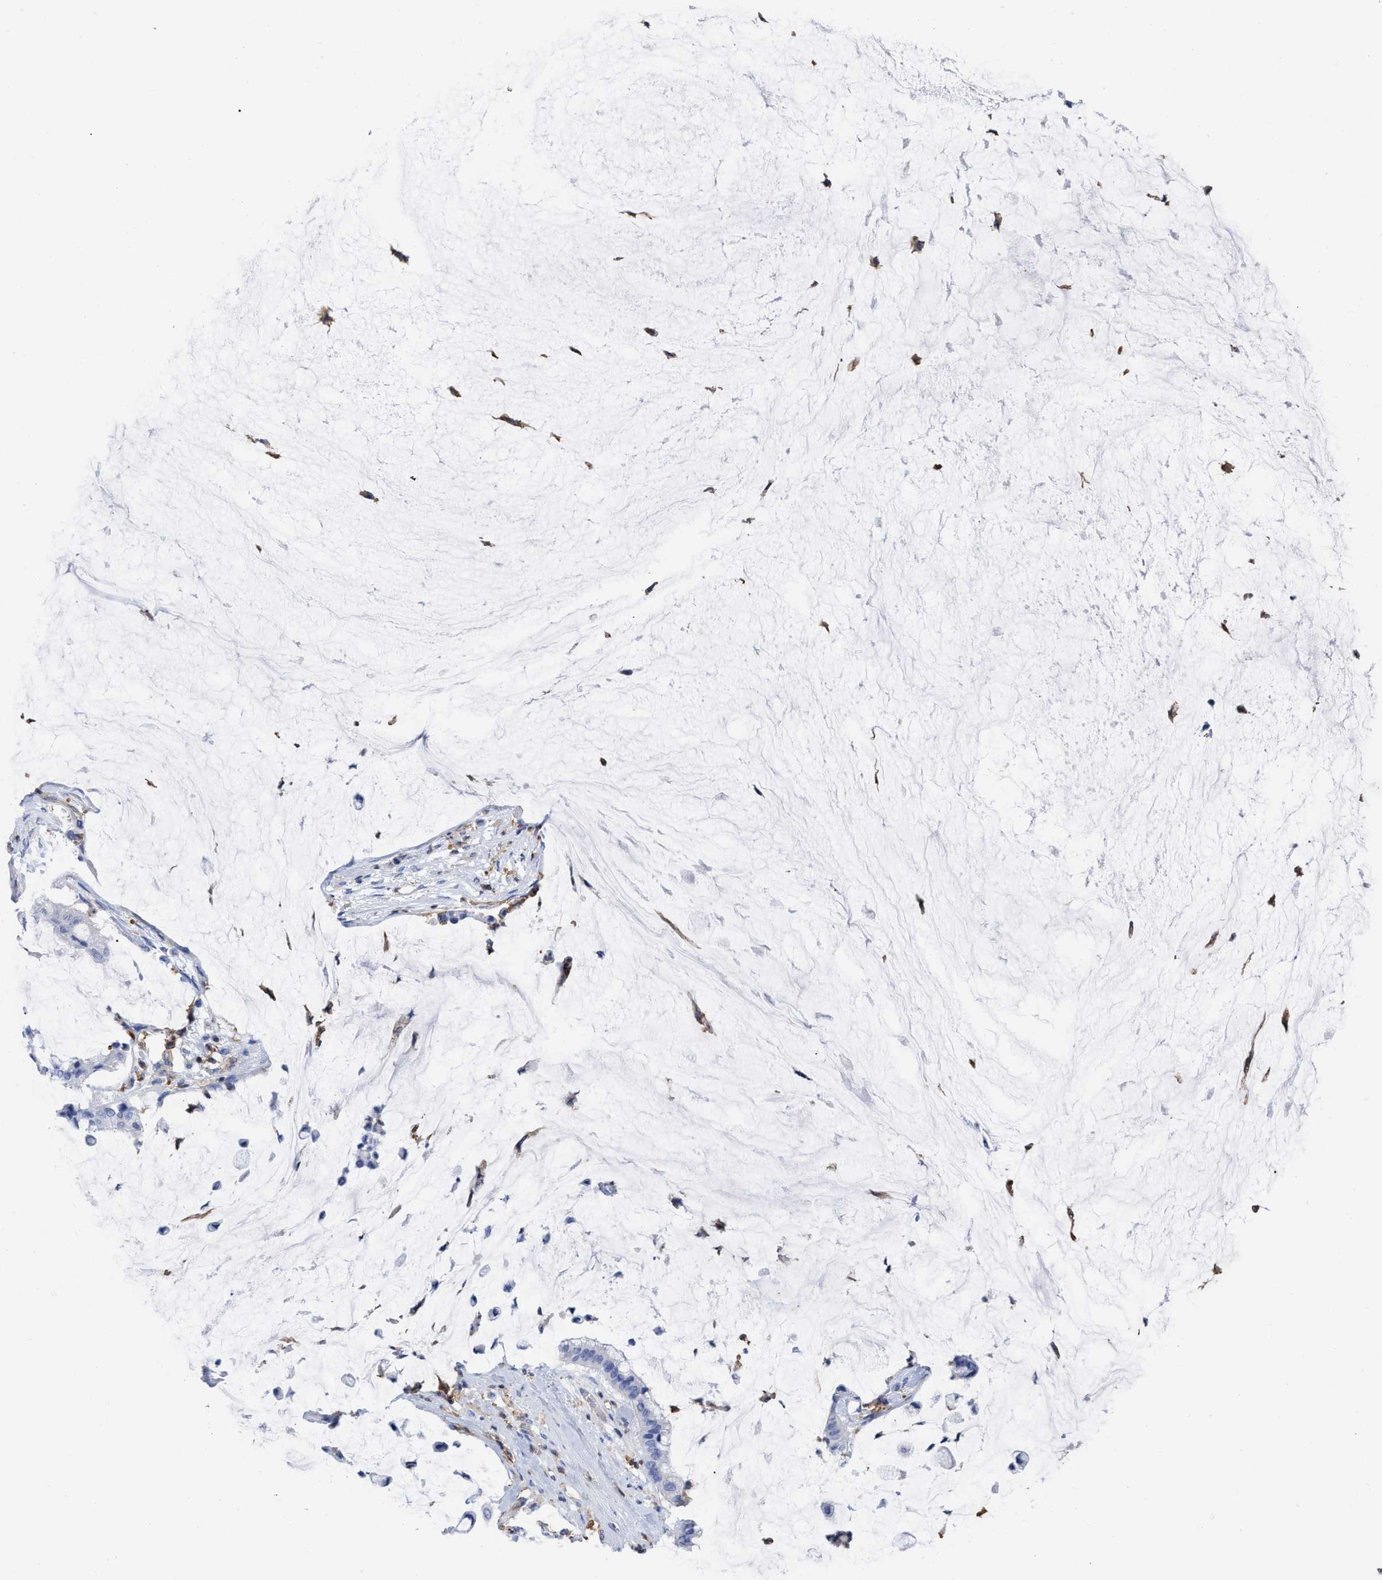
{"staining": {"intensity": "negative", "quantity": "none", "location": "none"}, "tissue": "pancreatic cancer", "cell_type": "Tumor cells", "image_type": "cancer", "snomed": [{"axis": "morphology", "description": "Adenocarcinoma, NOS"}, {"axis": "topography", "description": "Pancreas"}], "caption": "IHC of pancreatic cancer demonstrates no positivity in tumor cells.", "gene": "HCLS1", "patient": {"sex": "male", "age": 41}}